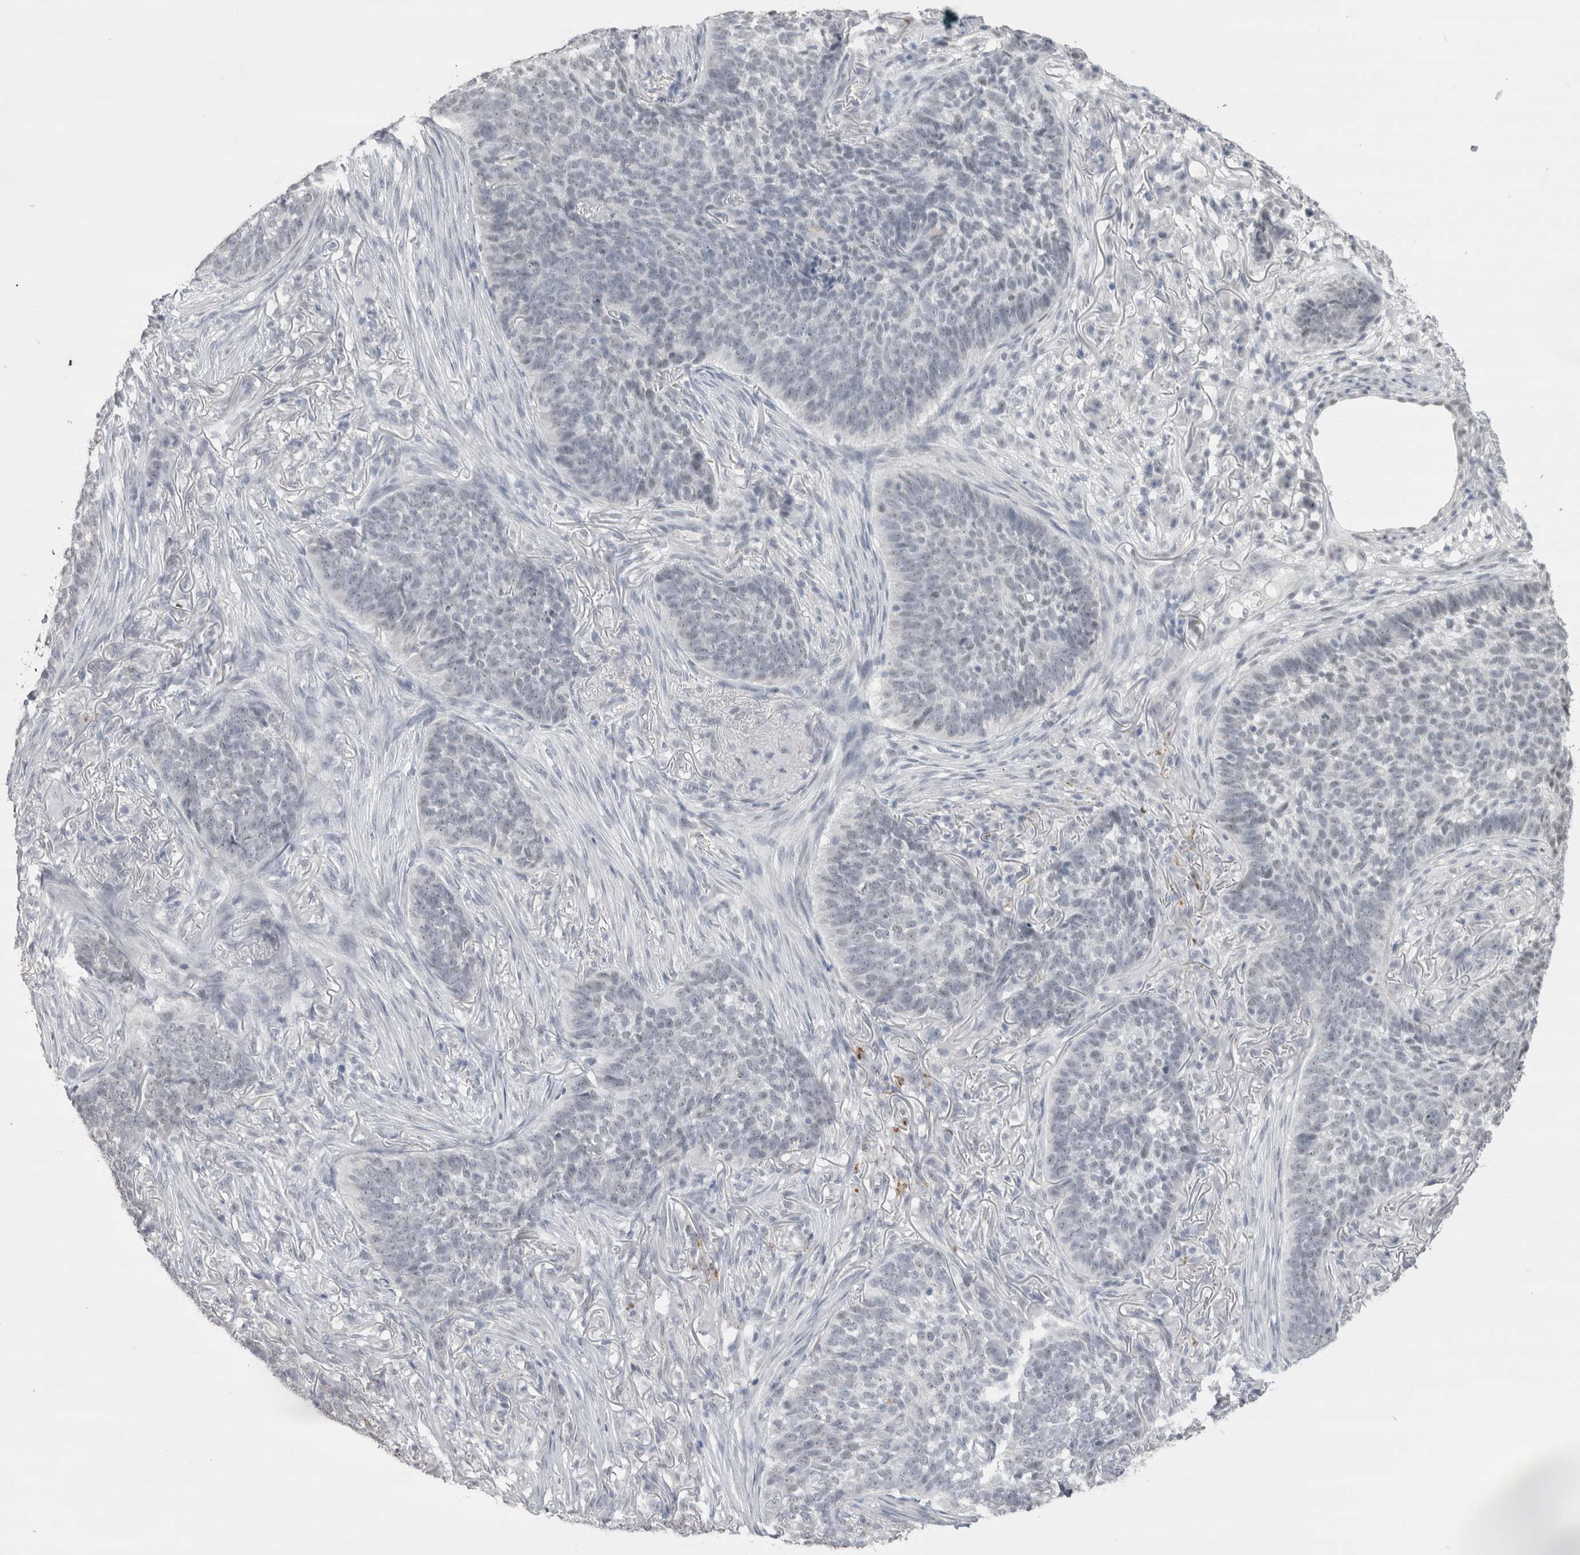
{"staining": {"intensity": "negative", "quantity": "none", "location": "none"}, "tissue": "skin cancer", "cell_type": "Tumor cells", "image_type": "cancer", "snomed": [{"axis": "morphology", "description": "Basal cell carcinoma"}, {"axis": "topography", "description": "Skin"}], "caption": "Immunohistochemistry (IHC) histopathology image of neoplastic tissue: human skin cancer stained with DAB (3,3'-diaminobenzidine) exhibits no significant protein expression in tumor cells.", "gene": "CDH17", "patient": {"sex": "male", "age": 85}}